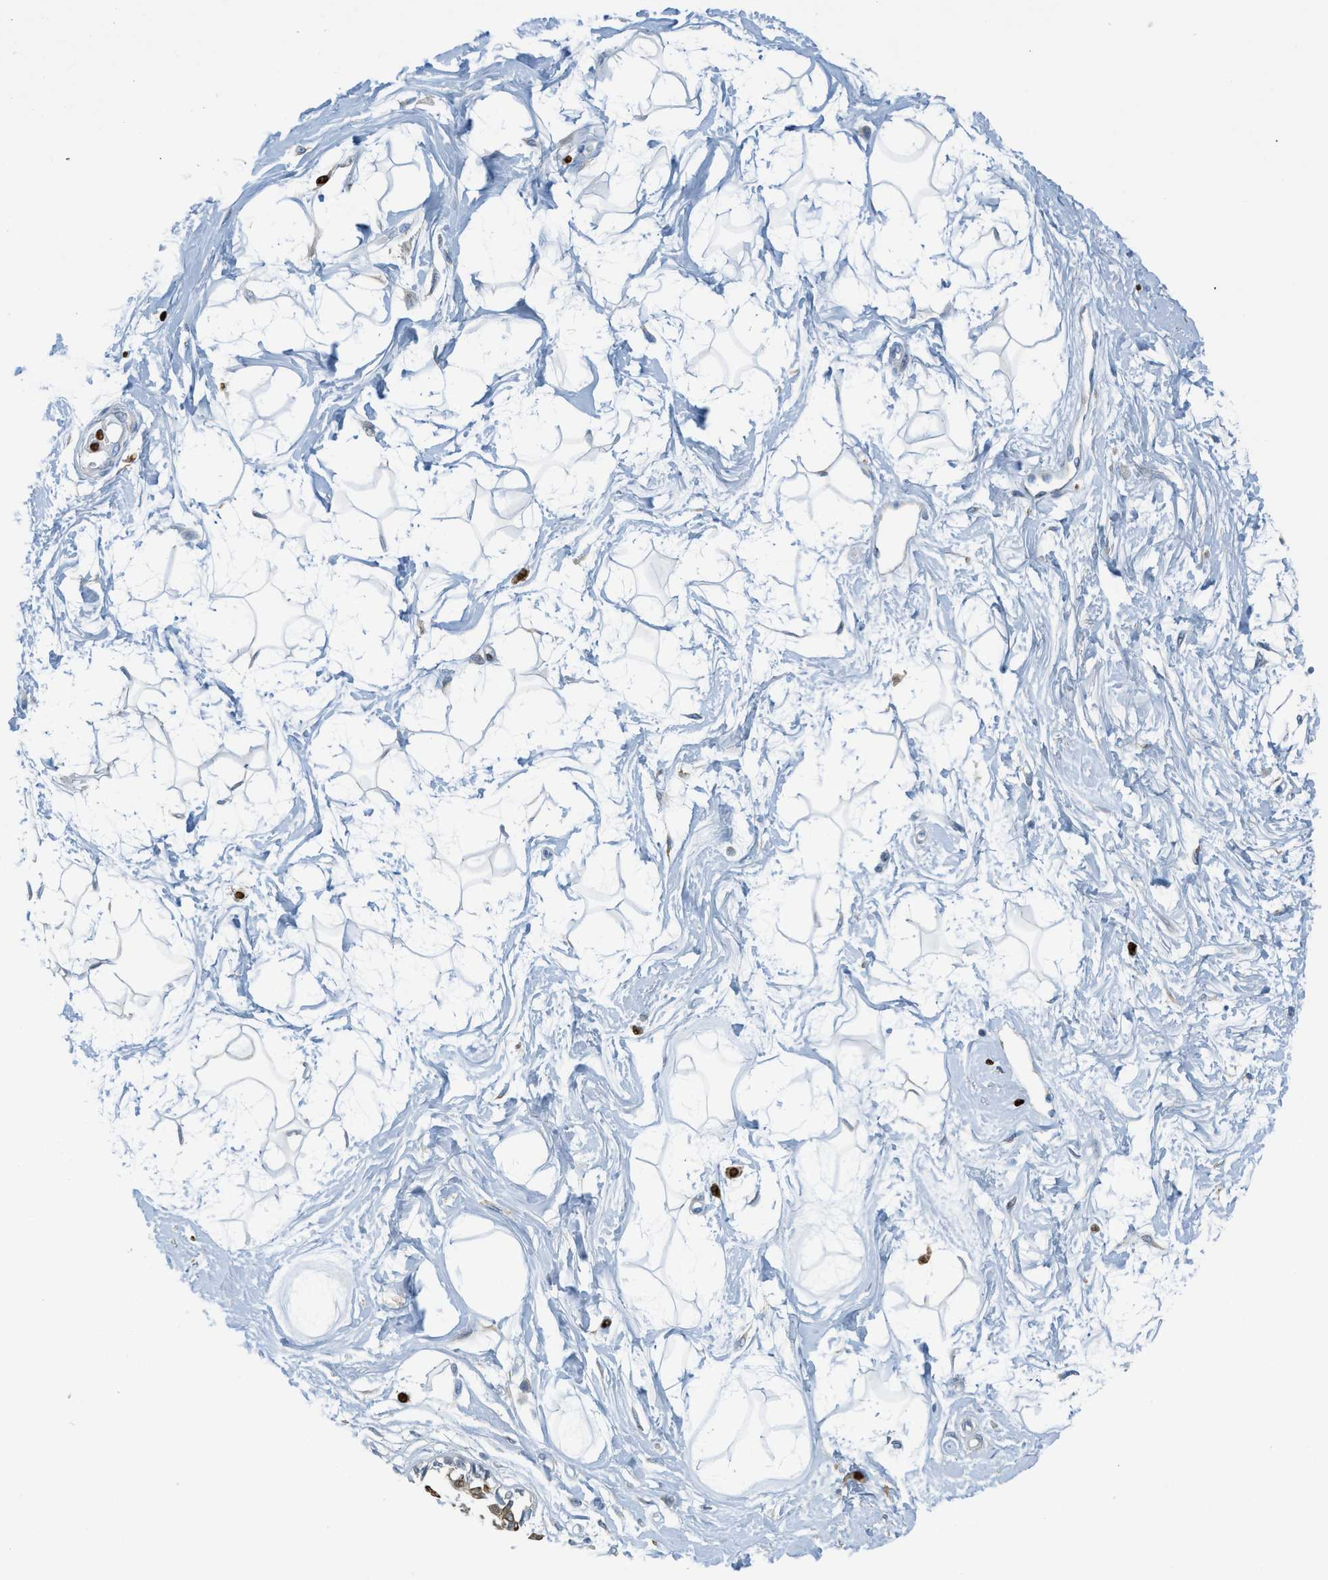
{"staining": {"intensity": "negative", "quantity": "none", "location": "none"}, "tissue": "breast", "cell_type": "Adipocytes", "image_type": "normal", "snomed": [{"axis": "morphology", "description": "Normal tissue, NOS"}, {"axis": "topography", "description": "Breast"}], "caption": "DAB (3,3'-diaminobenzidine) immunohistochemical staining of benign breast shows no significant positivity in adipocytes.", "gene": "SH3D19", "patient": {"sex": "female", "age": 45}}